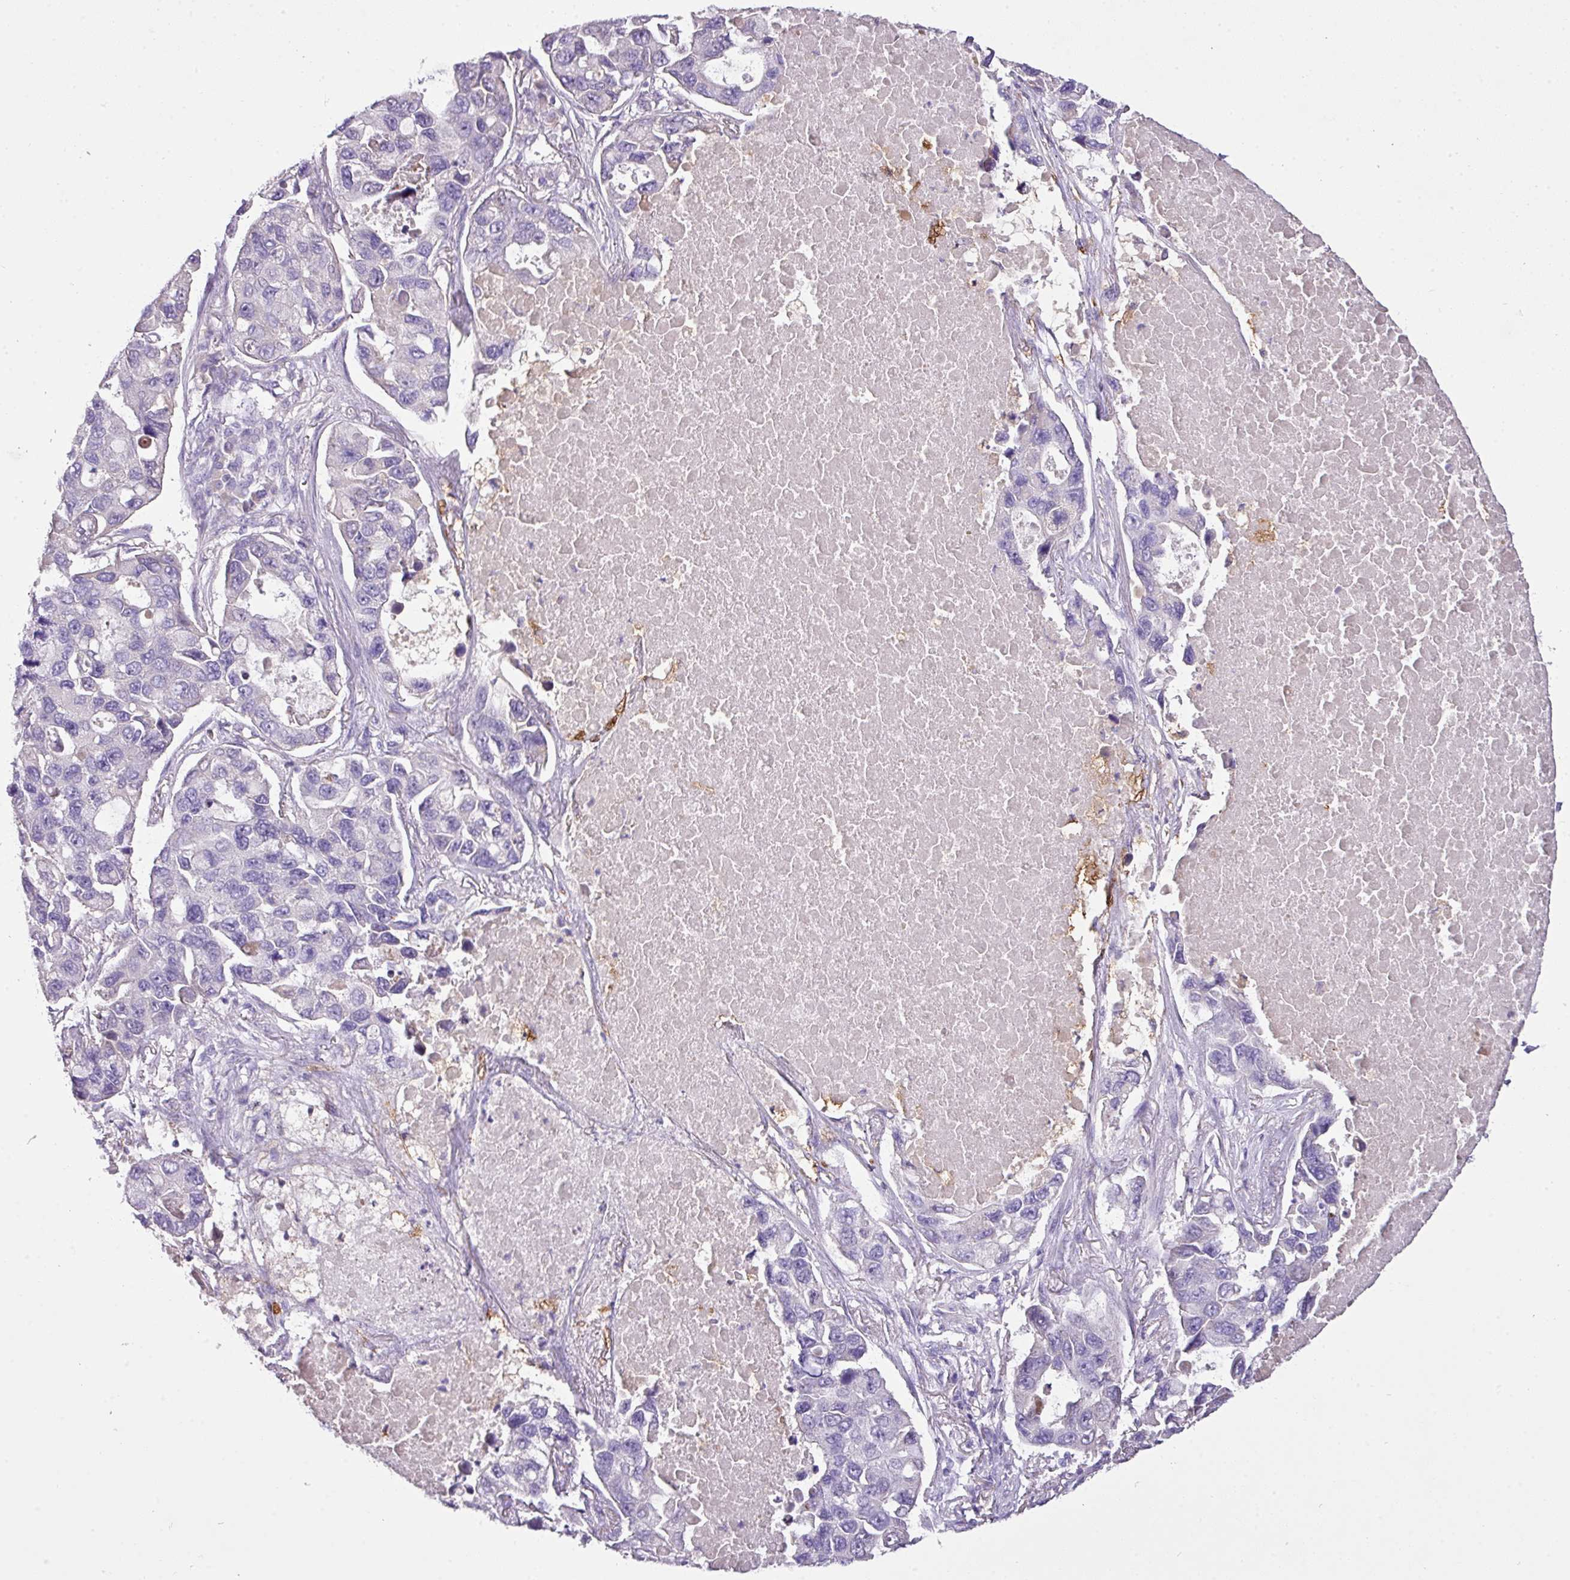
{"staining": {"intensity": "negative", "quantity": "none", "location": "none"}, "tissue": "lung cancer", "cell_type": "Tumor cells", "image_type": "cancer", "snomed": [{"axis": "morphology", "description": "Adenocarcinoma, NOS"}, {"axis": "topography", "description": "Lung"}], "caption": "The immunohistochemistry micrograph has no significant positivity in tumor cells of adenocarcinoma (lung) tissue. (Immunohistochemistry (ihc), brightfield microscopy, high magnification).", "gene": "OR6C6", "patient": {"sex": "male", "age": 64}}